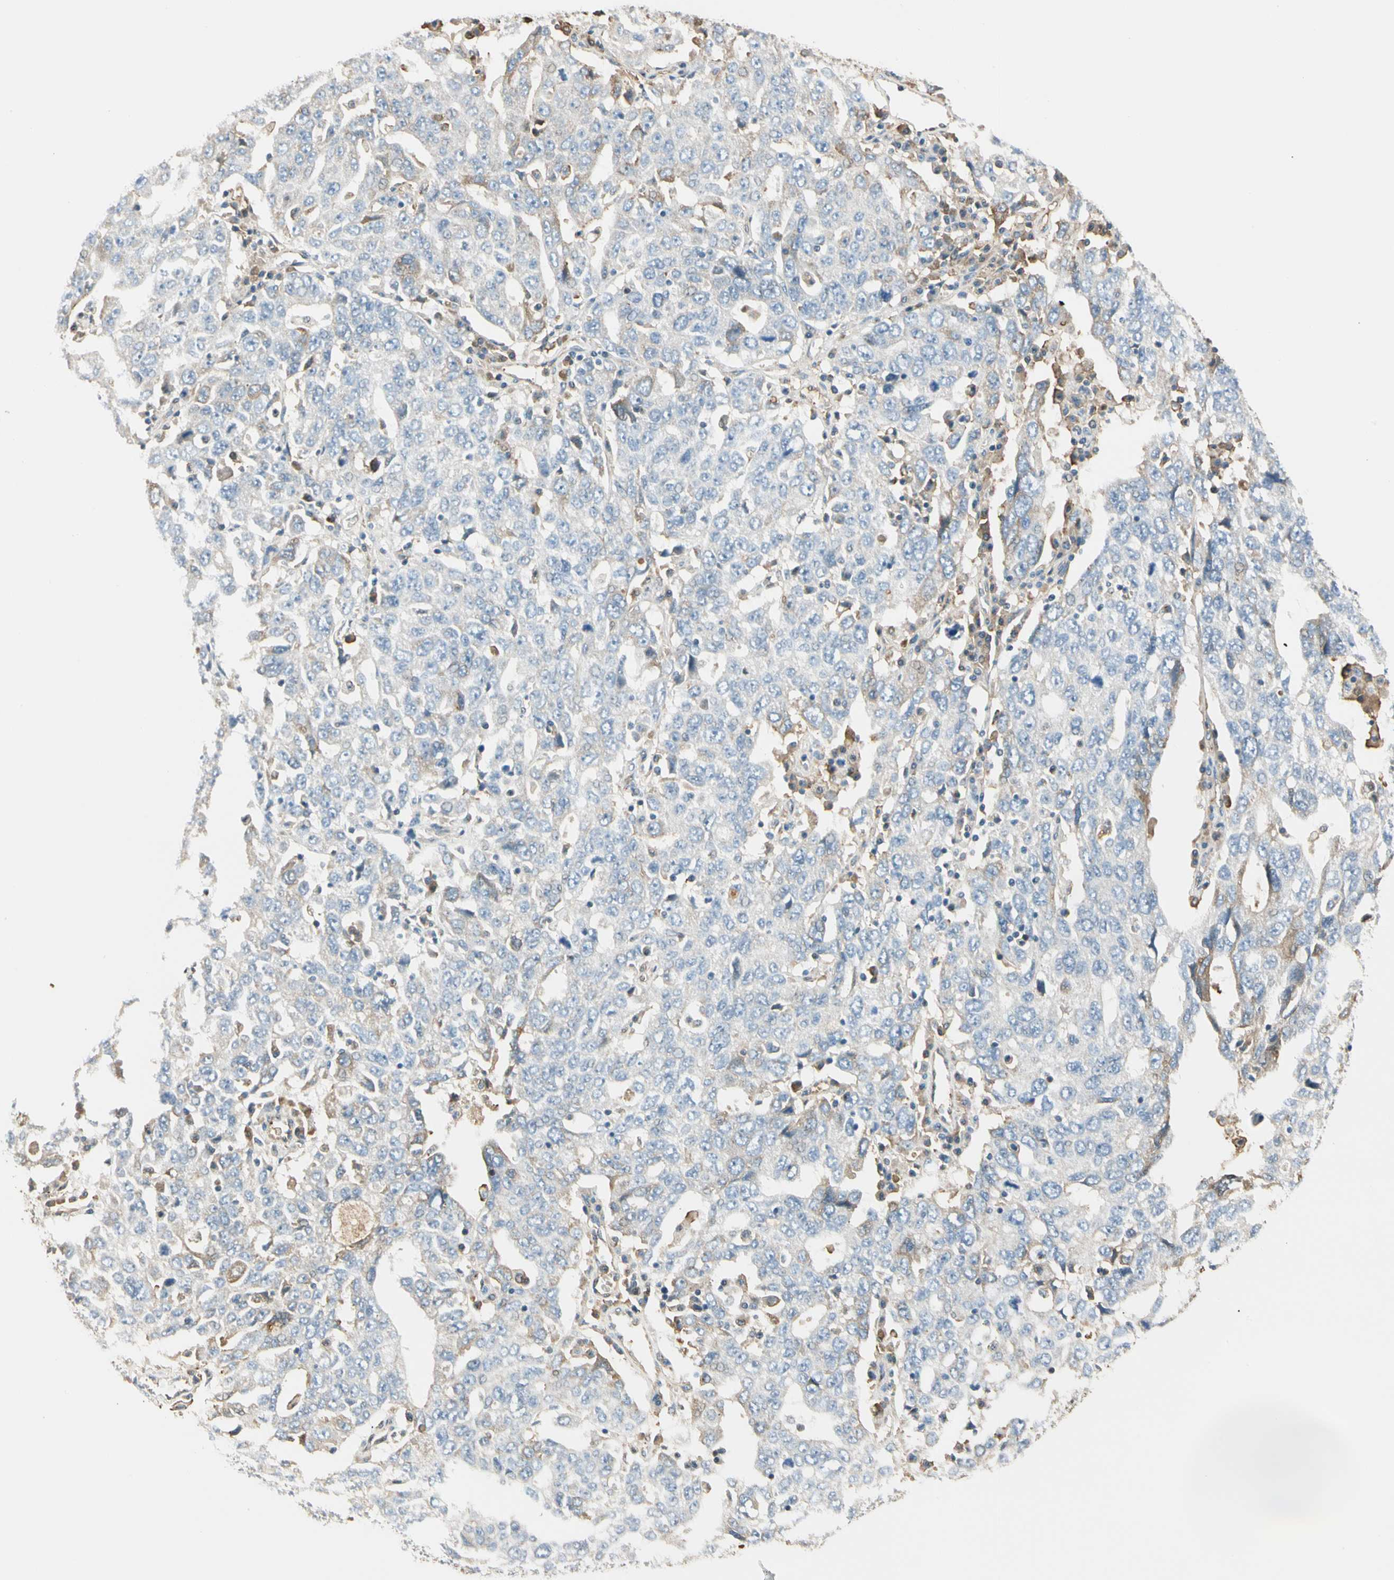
{"staining": {"intensity": "weak", "quantity": "25%-75%", "location": "cytoplasmic/membranous"}, "tissue": "ovarian cancer", "cell_type": "Tumor cells", "image_type": "cancer", "snomed": [{"axis": "morphology", "description": "Carcinoma, endometroid"}, {"axis": "topography", "description": "Ovary"}], "caption": "Immunohistochemistry photomicrograph of neoplastic tissue: human endometroid carcinoma (ovarian) stained using immunohistochemistry (IHC) displays low levels of weak protein expression localized specifically in the cytoplasmic/membranous of tumor cells, appearing as a cytoplasmic/membranous brown color.", "gene": "LAMB3", "patient": {"sex": "female", "age": 62}}